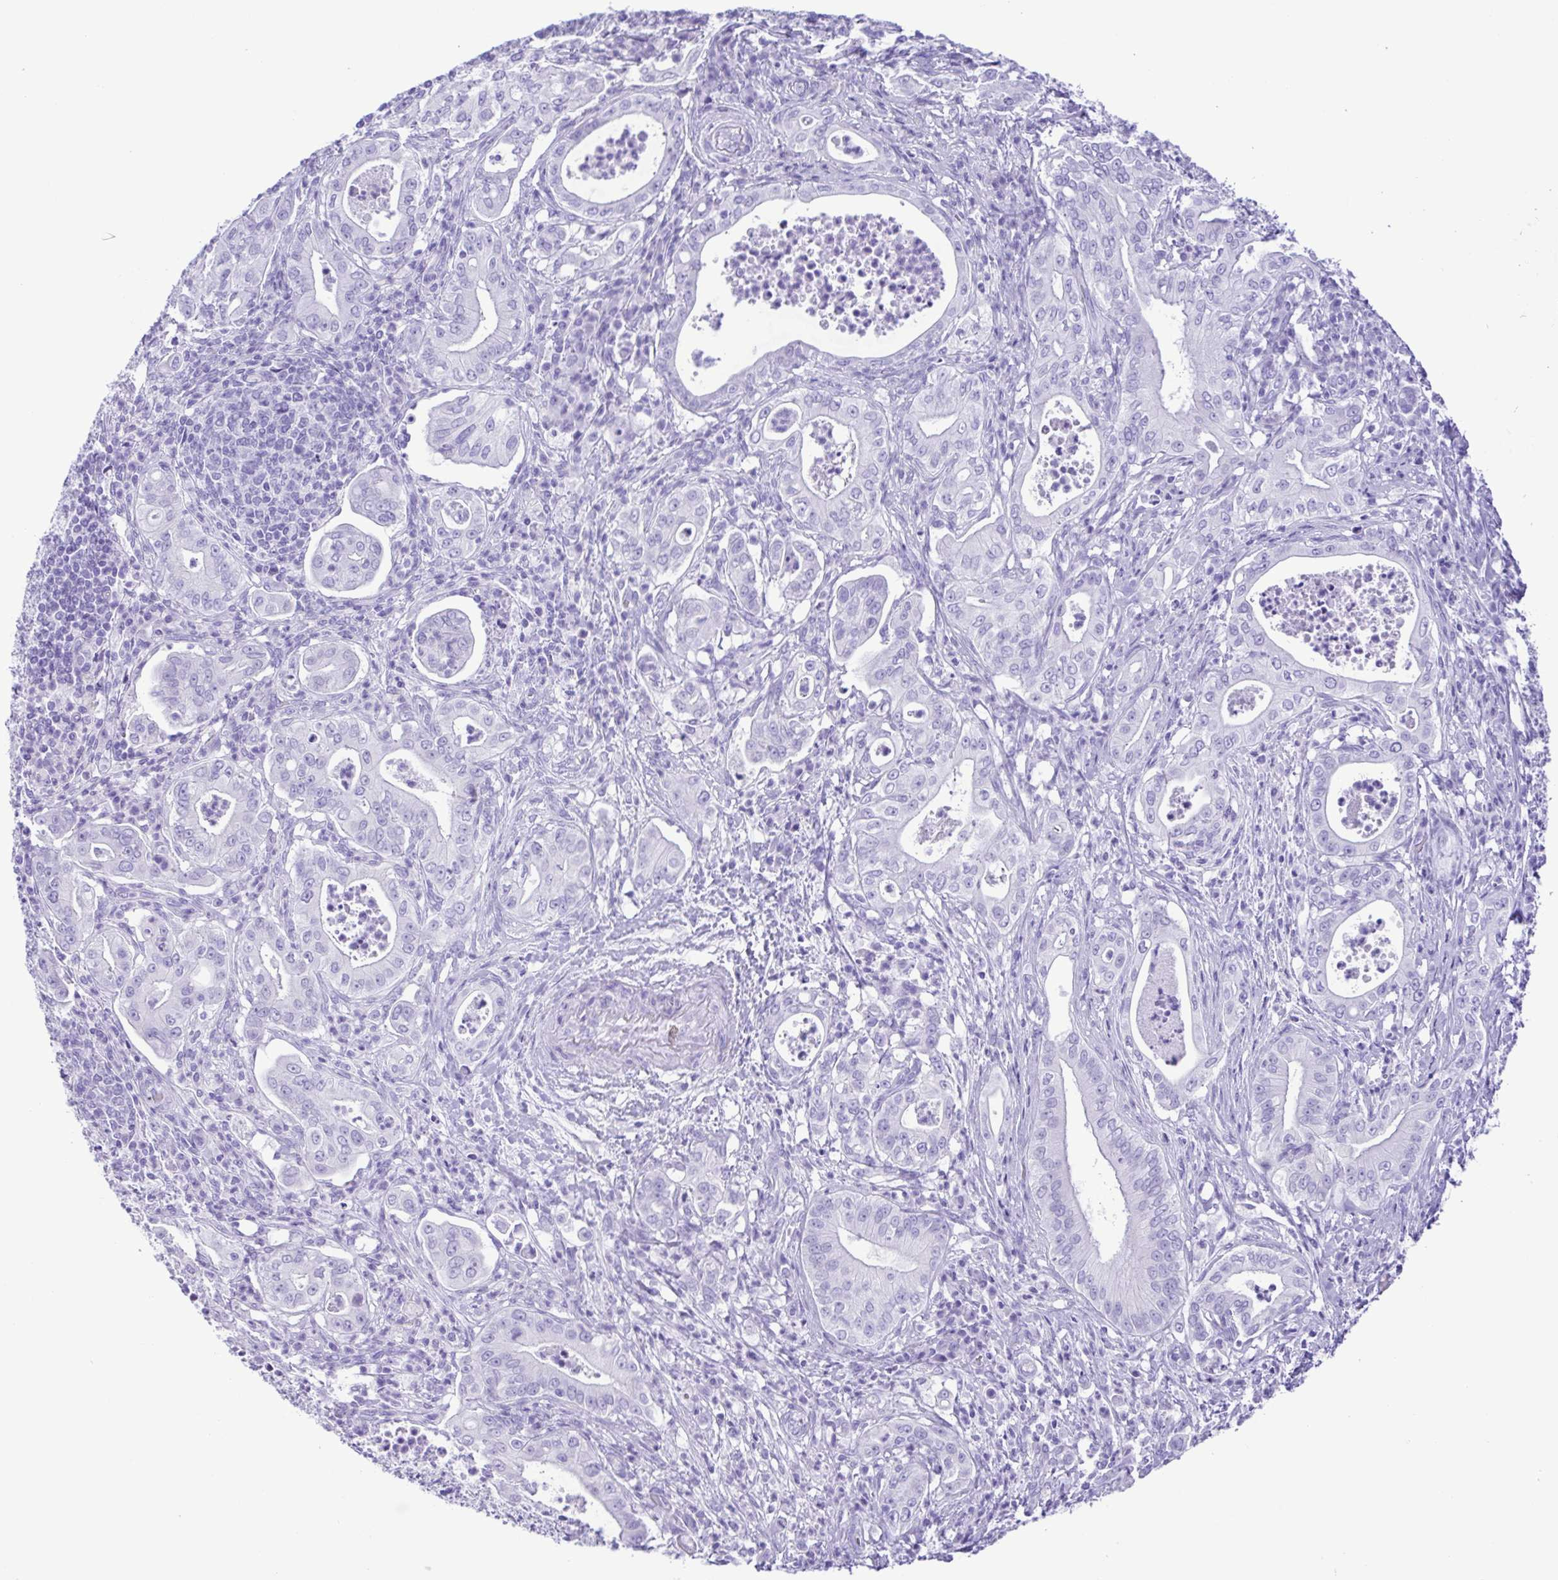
{"staining": {"intensity": "negative", "quantity": "none", "location": "none"}, "tissue": "pancreatic cancer", "cell_type": "Tumor cells", "image_type": "cancer", "snomed": [{"axis": "morphology", "description": "Adenocarcinoma, NOS"}, {"axis": "topography", "description": "Pancreas"}], "caption": "IHC of human adenocarcinoma (pancreatic) demonstrates no staining in tumor cells.", "gene": "CASP14", "patient": {"sex": "male", "age": 71}}